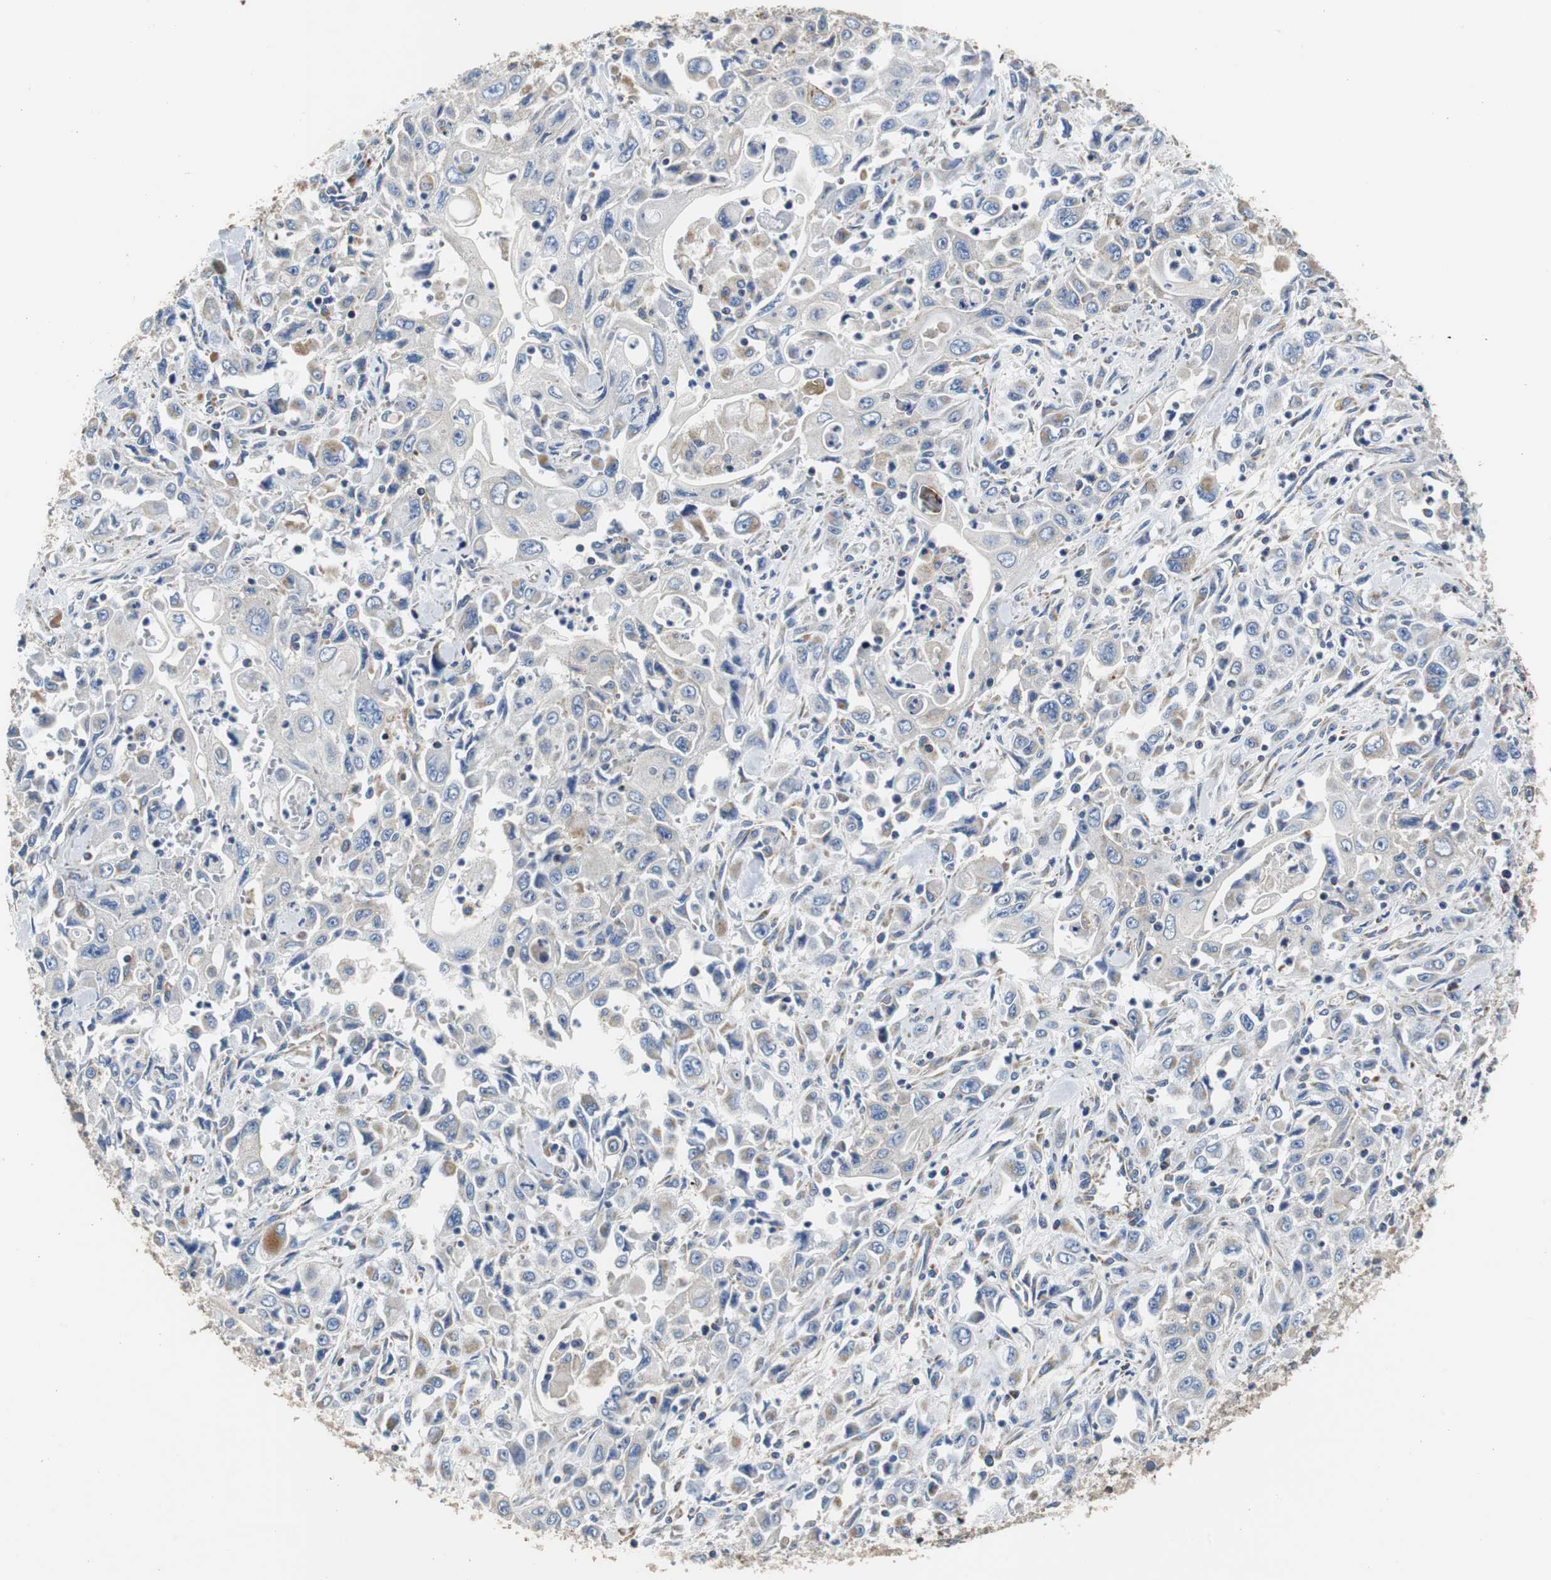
{"staining": {"intensity": "negative", "quantity": "none", "location": "none"}, "tissue": "pancreatic cancer", "cell_type": "Tumor cells", "image_type": "cancer", "snomed": [{"axis": "morphology", "description": "Adenocarcinoma, NOS"}, {"axis": "topography", "description": "Pancreas"}], "caption": "Pancreatic cancer (adenocarcinoma) was stained to show a protein in brown. There is no significant staining in tumor cells.", "gene": "PCK1", "patient": {"sex": "male", "age": 70}}